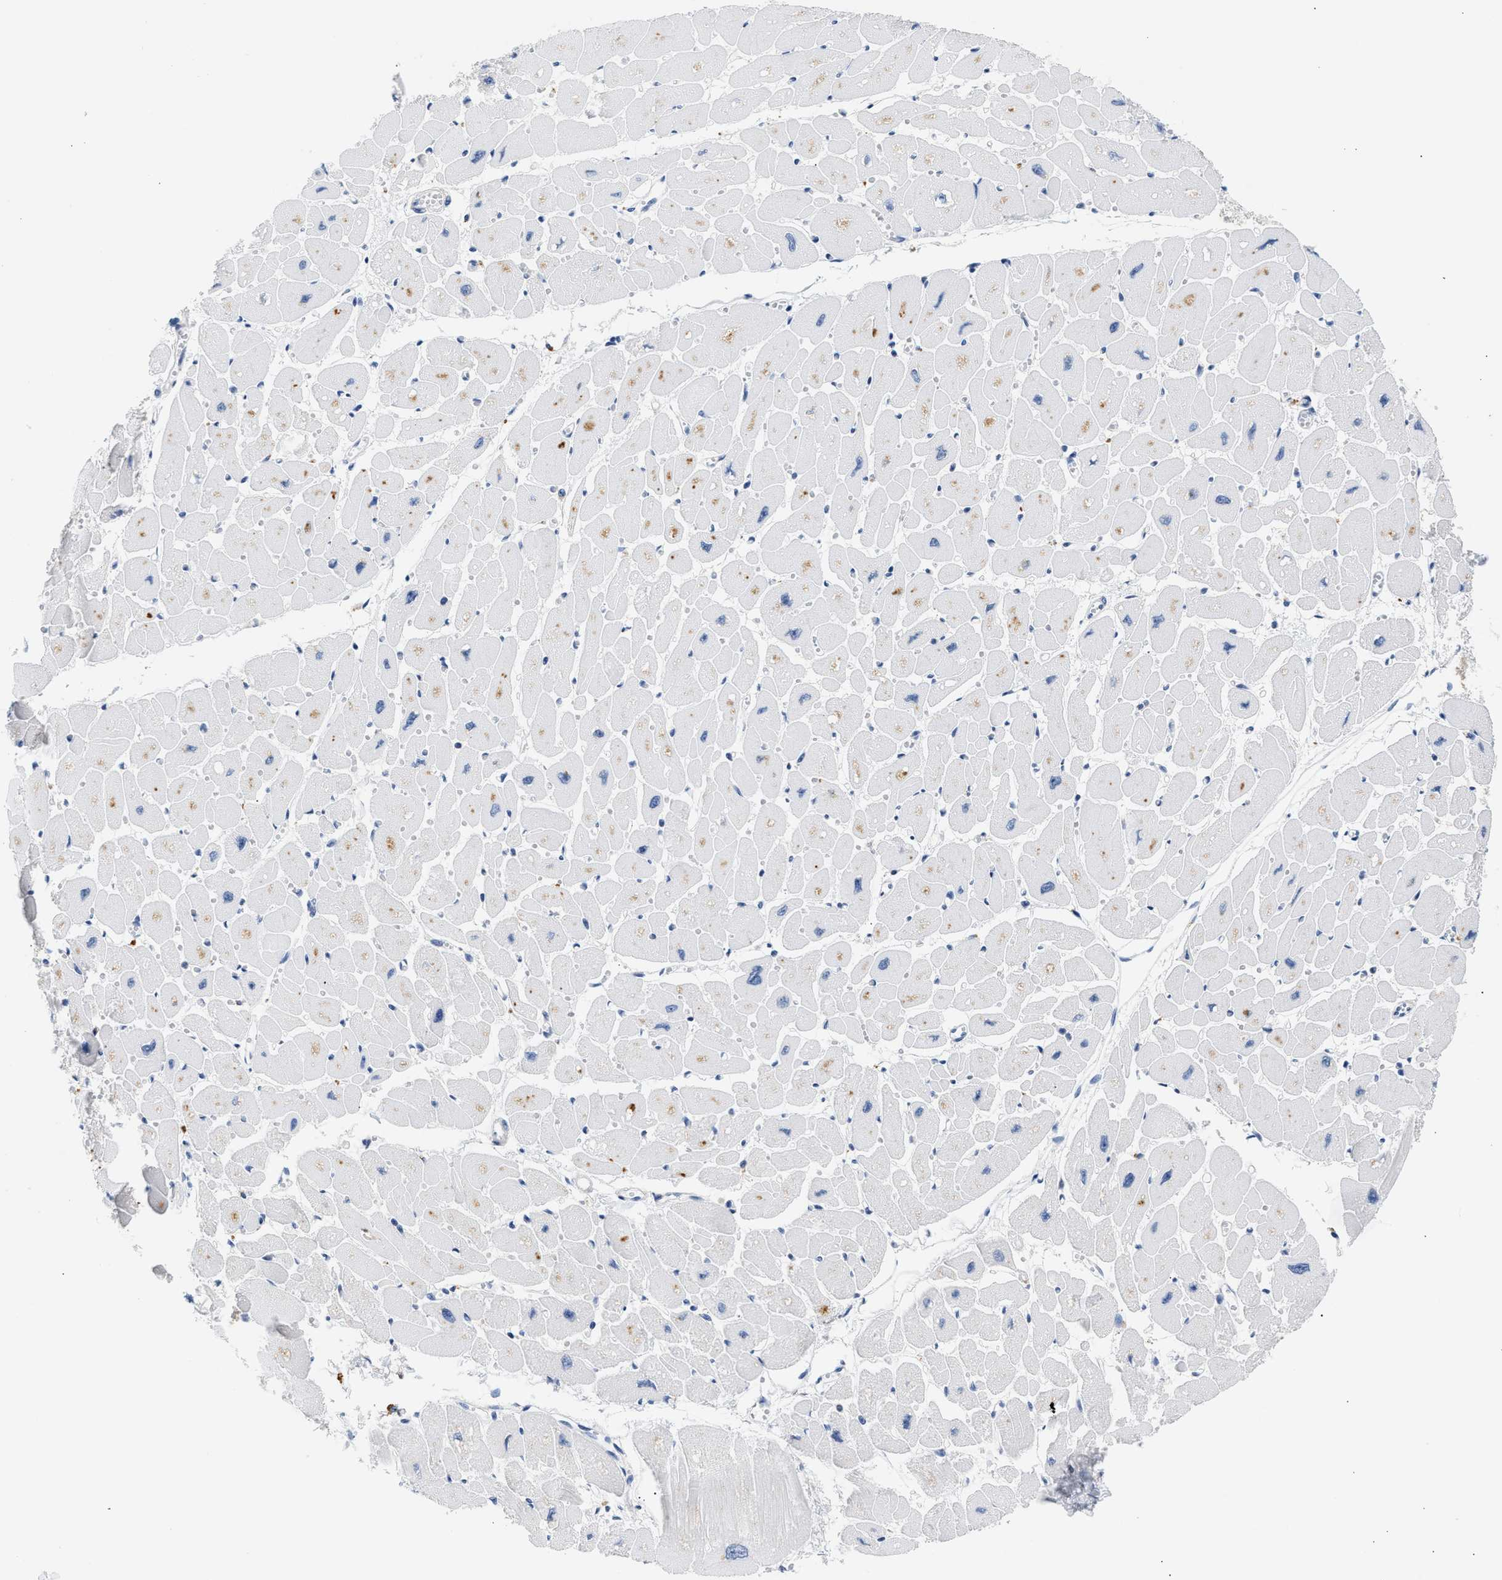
{"staining": {"intensity": "strong", "quantity": "25%-75%", "location": "cytoplasmic/membranous"}, "tissue": "heart muscle", "cell_type": "Cardiomyocytes", "image_type": "normal", "snomed": [{"axis": "morphology", "description": "Normal tissue, NOS"}, {"axis": "topography", "description": "Heart"}], "caption": "Protein expression analysis of benign human heart muscle reveals strong cytoplasmic/membranous staining in about 25%-75% of cardiomyocytes. (DAB IHC with brightfield microscopy, high magnification).", "gene": "PPM1L", "patient": {"sex": "female", "age": 54}}